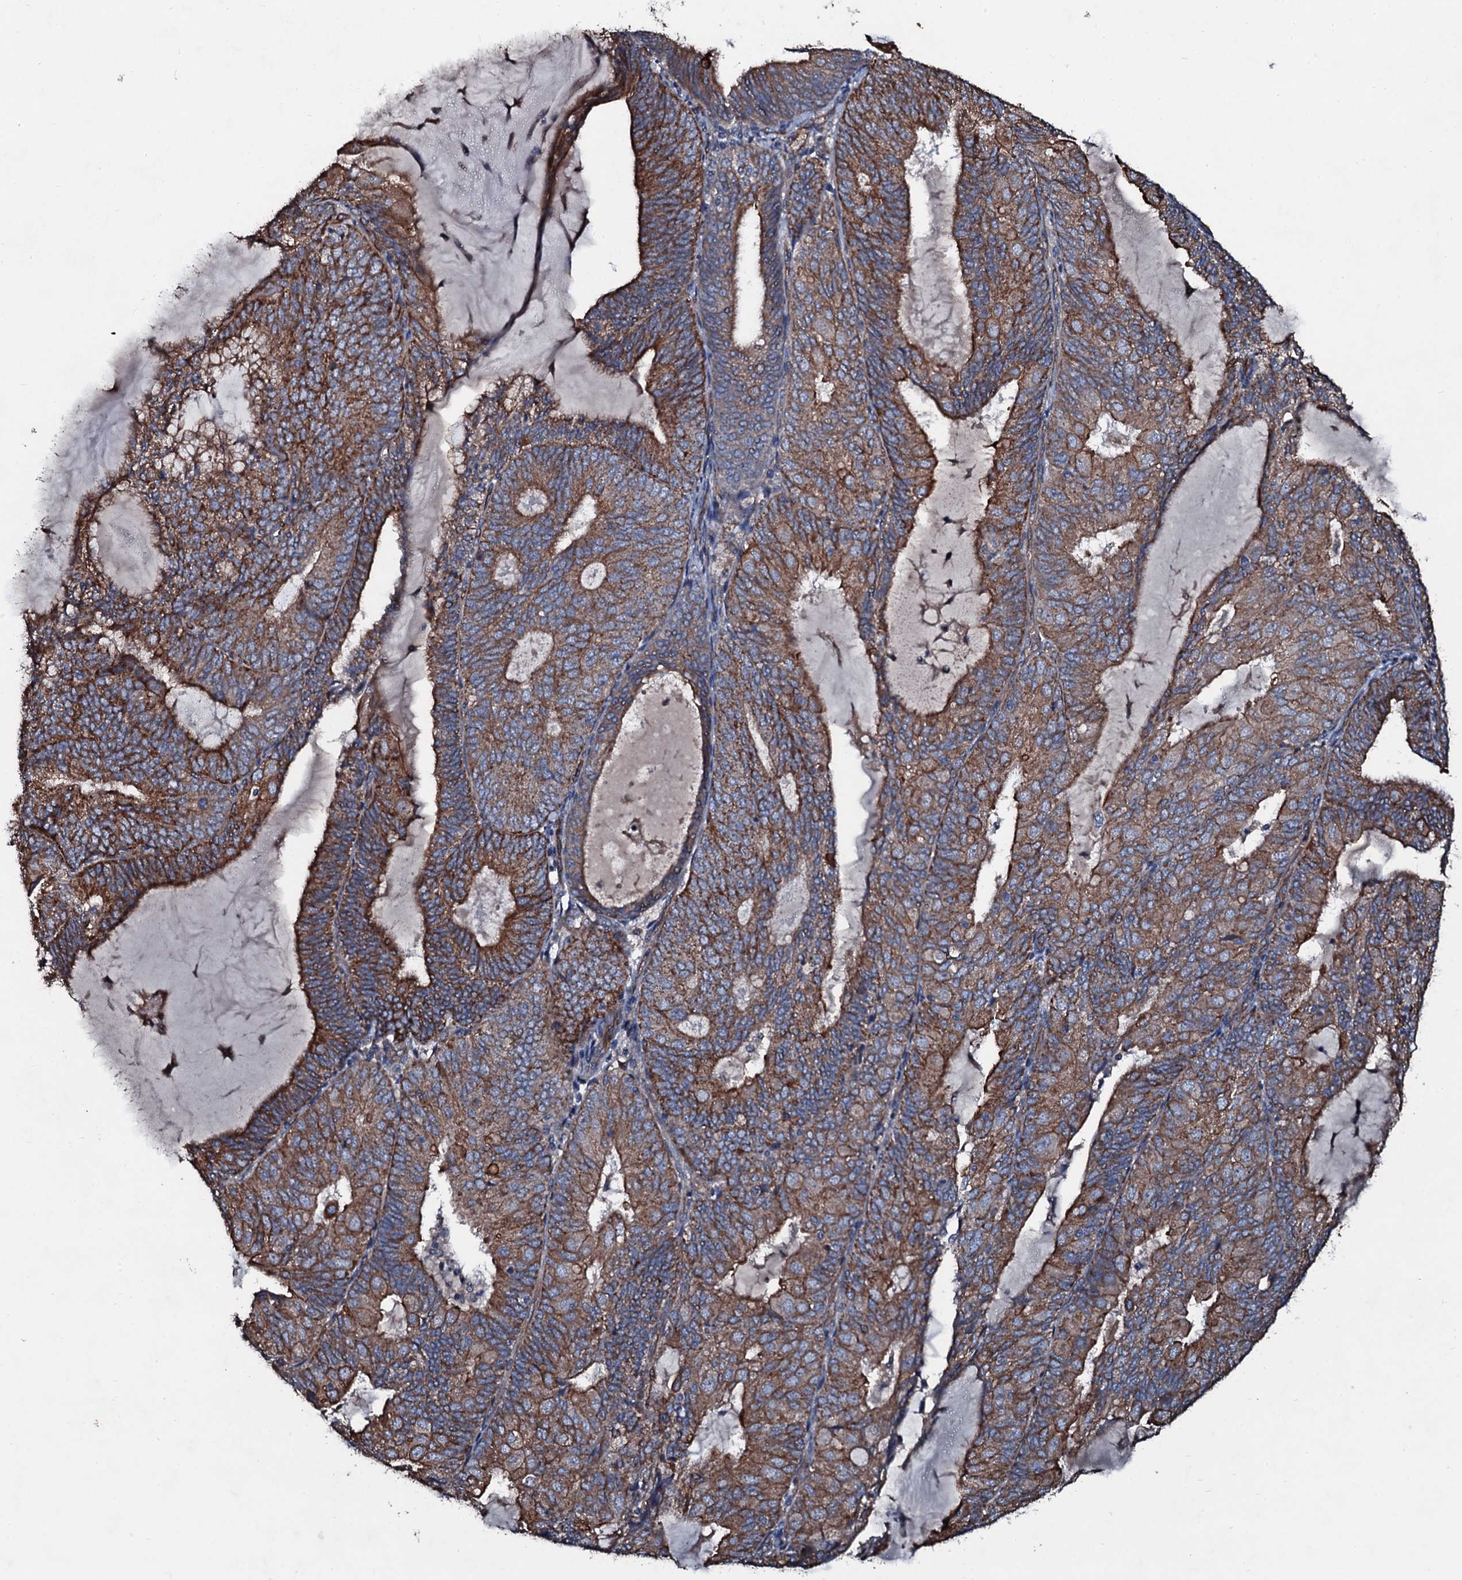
{"staining": {"intensity": "moderate", "quantity": ">75%", "location": "cytoplasmic/membranous"}, "tissue": "endometrial cancer", "cell_type": "Tumor cells", "image_type": "cancer", "snomed": [{"axis": "morphology", "description": "Adenocarcinoma, NOS"}, {"axis": "topography", "description": "Endometrium"}], "caption": "Immunohistochemistry image of neoplastic tissue: endometrial adenocarcinoma stained using immunohistochemistry demonstrates medium levels of moderate protein expression localized specifically in the cytoplasmic/membranous of tumor cells, appearing as a cytoplasmic/membranous brown color.", "gene": "DMAC2", "patient": {"sex": "female", "age": 81}}